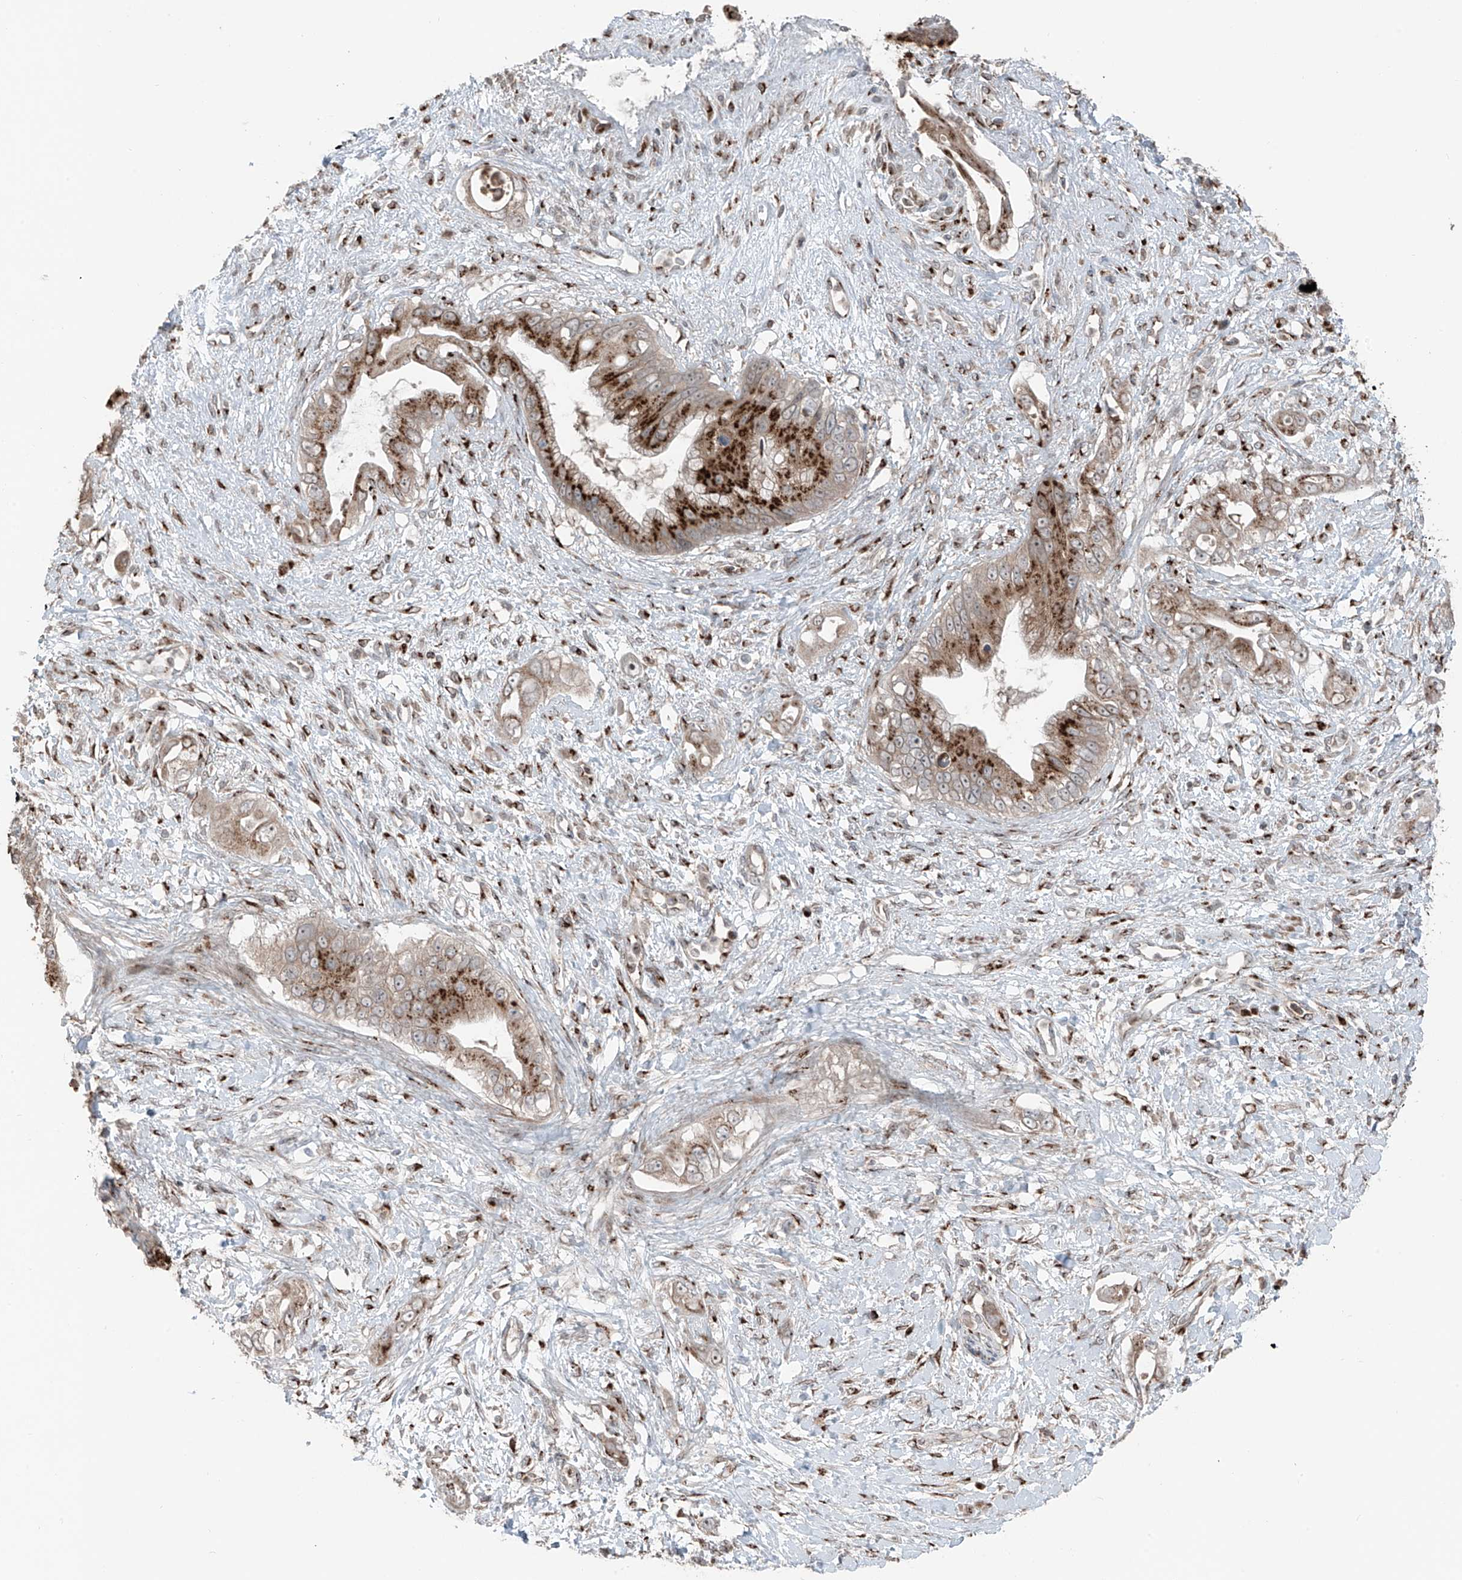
{"staining": {"intensity": "moderate", "quantity": ">75%", "location": "cytoplasmic/membranous"}, "tissue": "pancreatic cancer", "cell_type": "Tumor cells", "image_type": "cancer", "snomed": [{"axis": "morphology", "description": "Inflammation, NOS"}, {"axis": "morphology", "description": "Adenocarcinoma, NOS"}, {"axis": "topography", "description": "Pancreas"}], "caption": "DAB (3,3'-diaminobenzidine) immunohistochemical staining of human pancreatic adenocarcinoma shows moderate cytoplasmic/membranous protein positivity in approximately >75% of tumor cells.", "gene": "ERLEC1", "patient": {"sex": "female", "age": 56}}